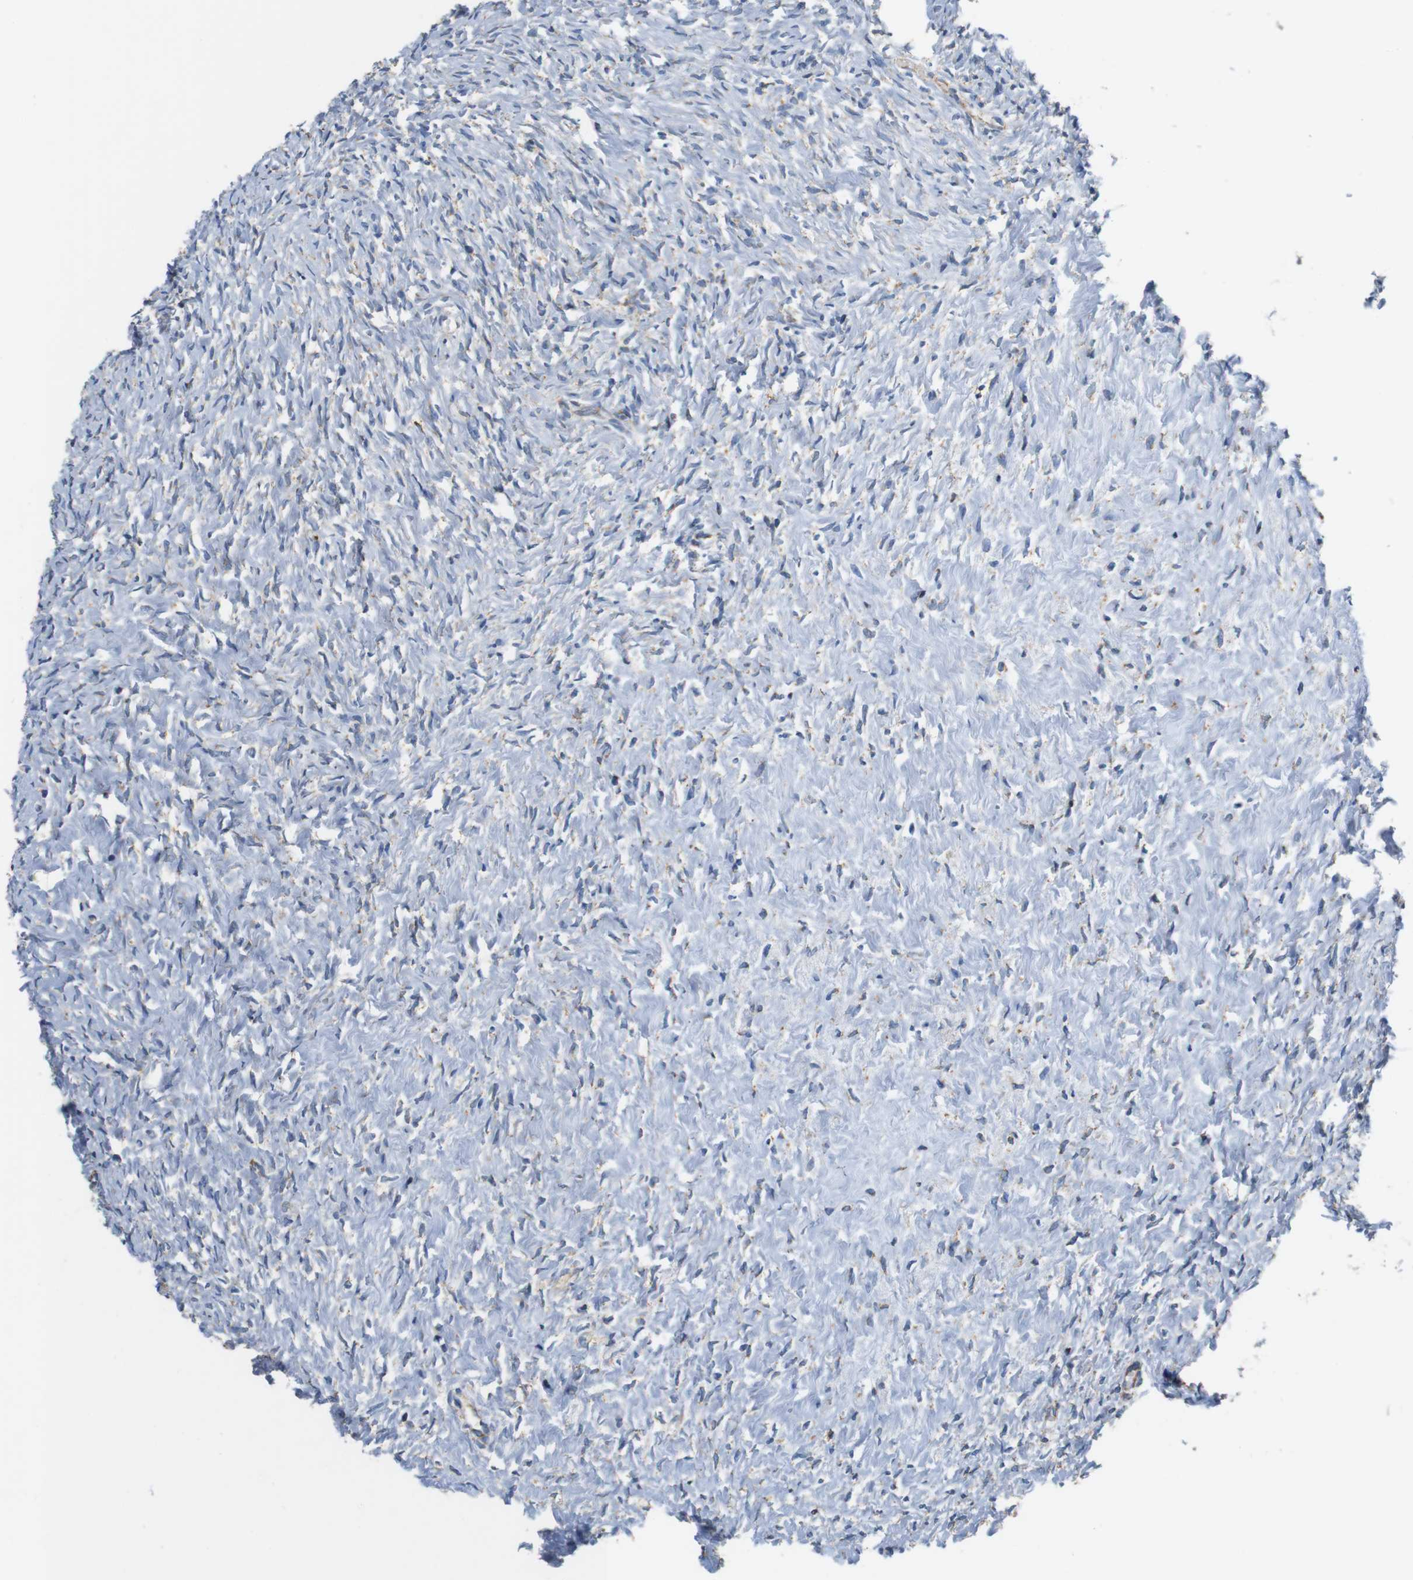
{"staining": {"intensity": "weak", "quantity": "25%-75%", "location": "cytoplasmic/membranous"}, "tissue": "ovary", "cell_type": "Ovarian stroma cells", "image_type": "normal", "snomed": [{"axis": "morphology", "description": "Normal tissue, NOS"}, {"axis": "topography", "description": "Ovary"}], "caption": "IHC (DAB) staining of normal human ovary demonstrates weak cytoplasmic/membranous protein positivity in approximately 25%-75% of ovarian stroma cells.", "gene": "LRP4", "patient": {"sex": "female", "age": 35}}